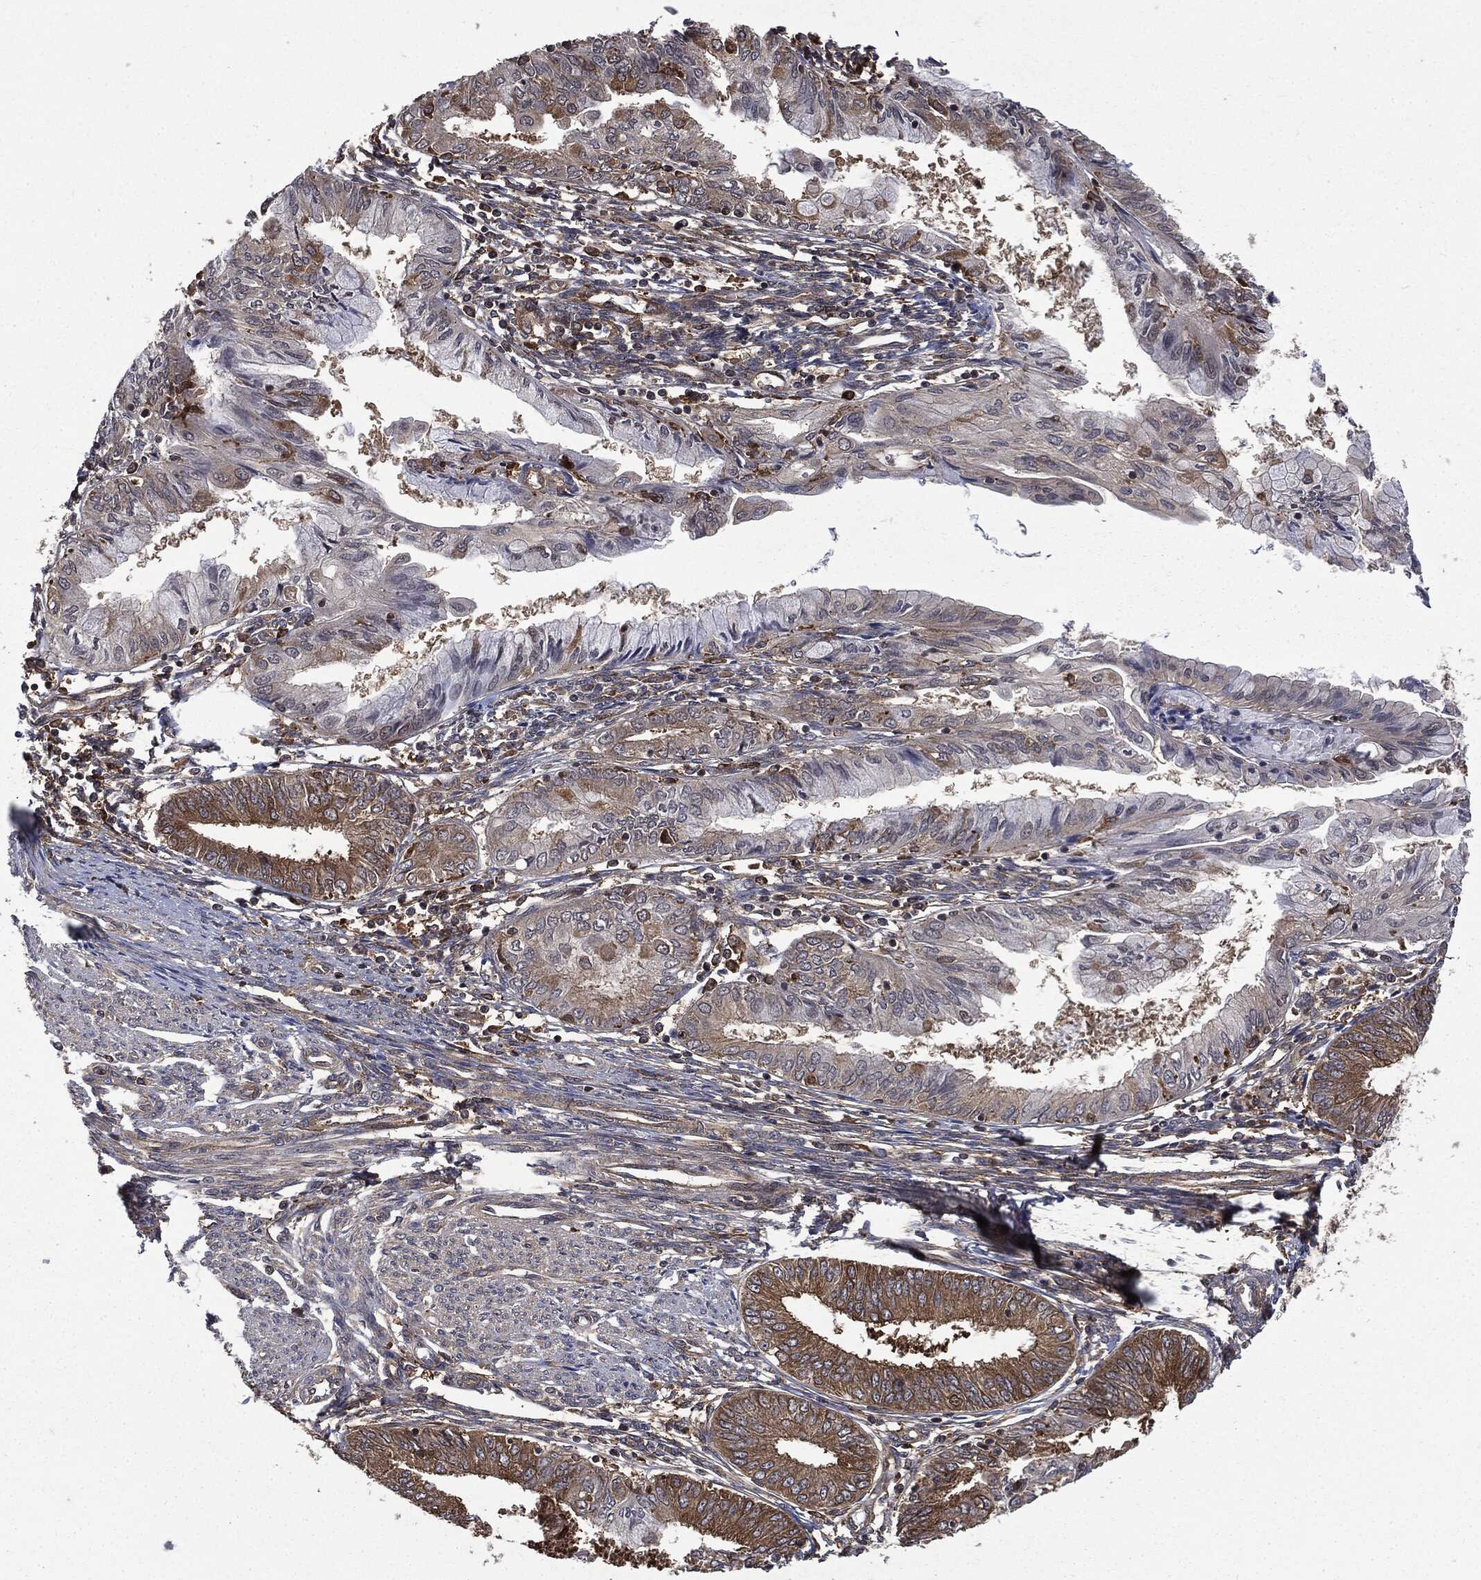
{"staining": {"intensity": "moderate", "quantity": "25%-75%", "location": "cytoplasmic/membranous"}, "tissue": "endometrial cancer", "cell_type": "Tumor cells", "image_type": "cancer", "snomed": [{"axis": "morphology", "description": "Adenocarcinoma, NOS"}, {"axis": "topography", "description": "Endometrium"}], "caption": "Protein expression by immunohistochemistry shows moderate cytoplasmic/membranous expression in approximately 25%-75% of tumor cells in endometrial adenocarcinoma.", "gene": "SNX5", "patient": {"sex": "female", "age": 68}}